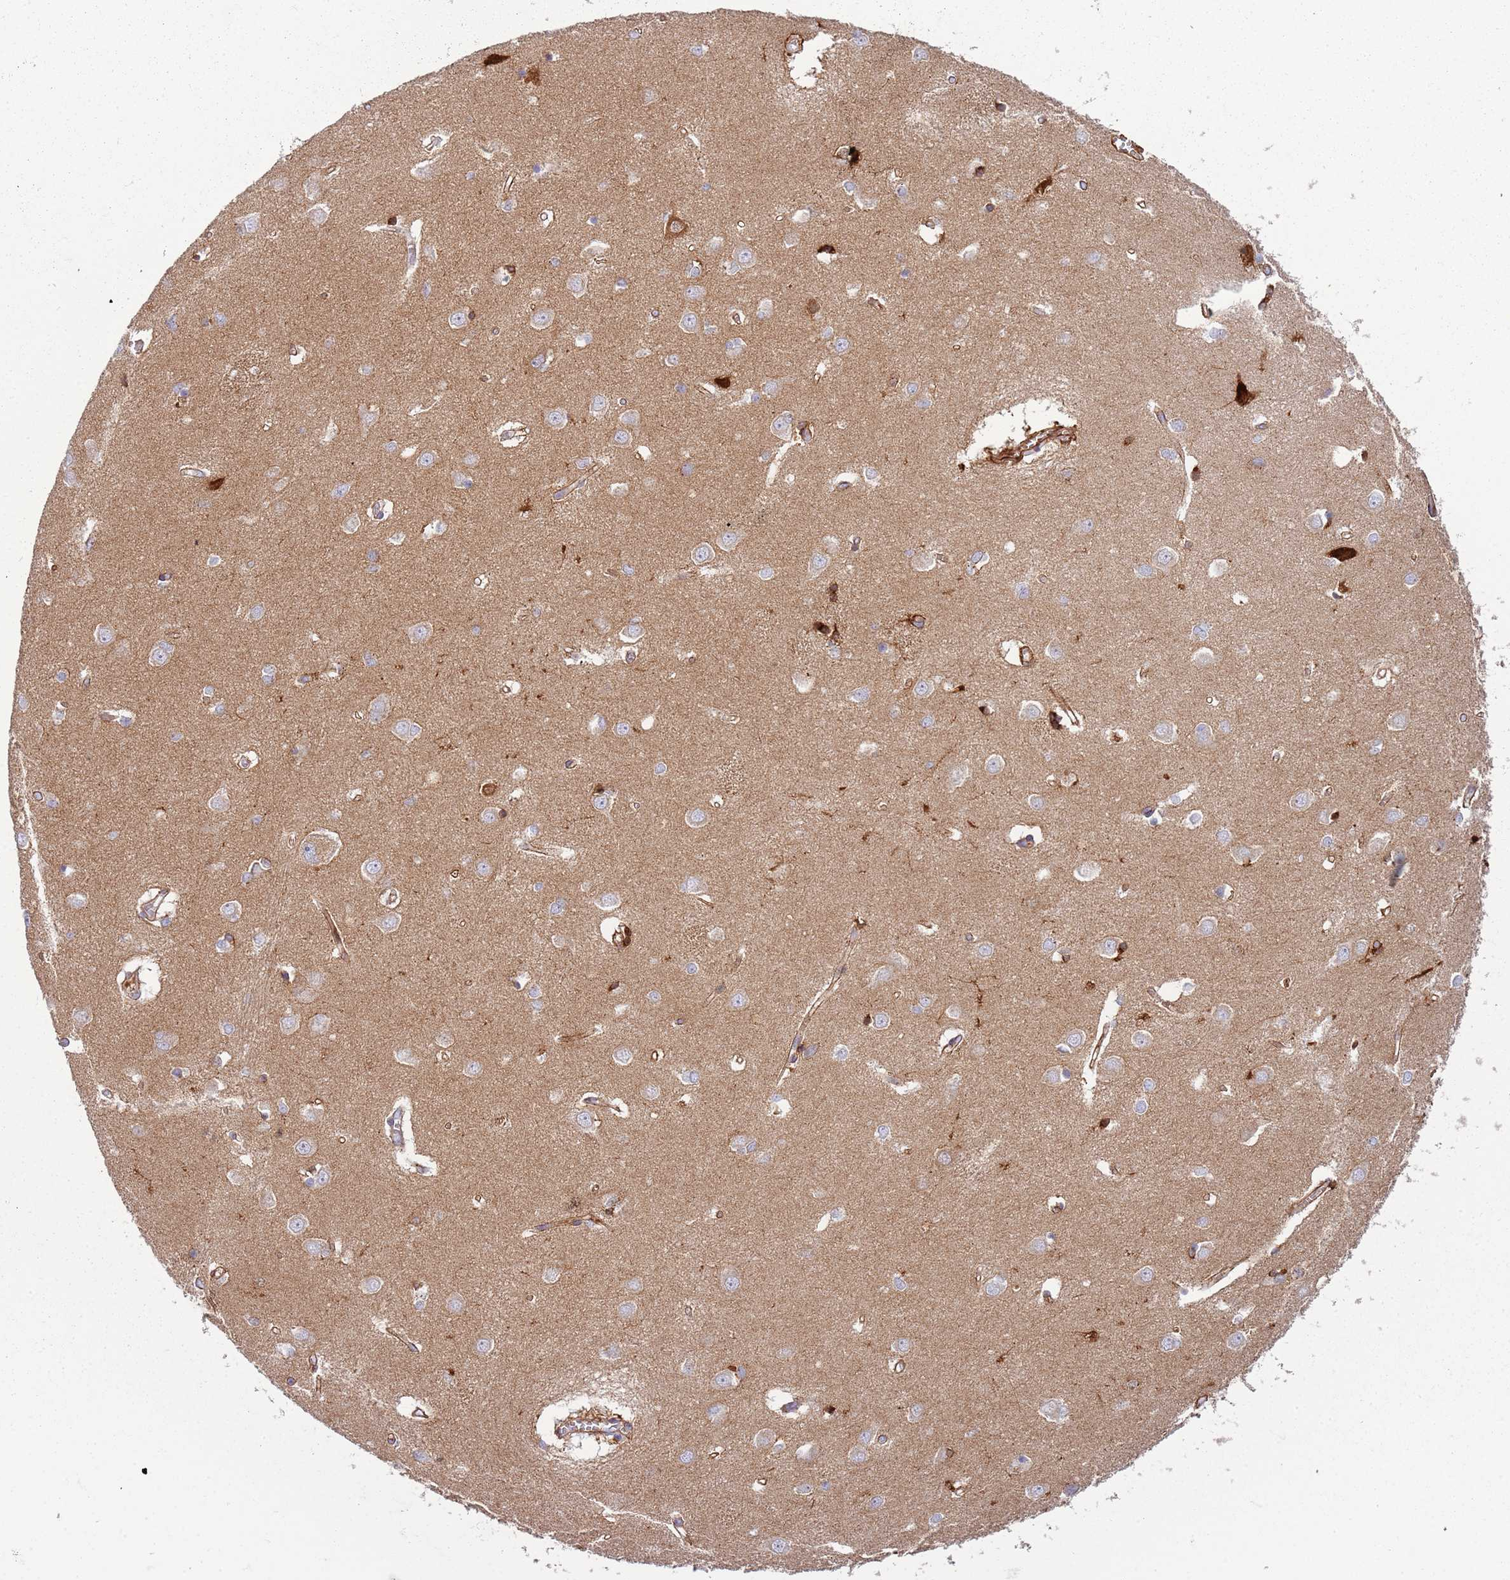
{"staining": {"intensity": "strong", "quantity": "<25%", "location": "cytoplasmic/membranous"}, "tissue": "caudate", "cell_type": "Glial cells", "image_type": "normal", "snomed": [{"axis": "morphology", "description": "Normal tissue, NOS"}, {"axis": "topography", "description": "Lateral ventricle wall"}], "caption": "This is a micrograph of immunohistochemistry staining of normal caudate, which shows strong positivity in the cytoplasmic/membranous of glial cells.", "gene": "TNFRSF6B", "patient": {"sex": "male", "age": 37}}